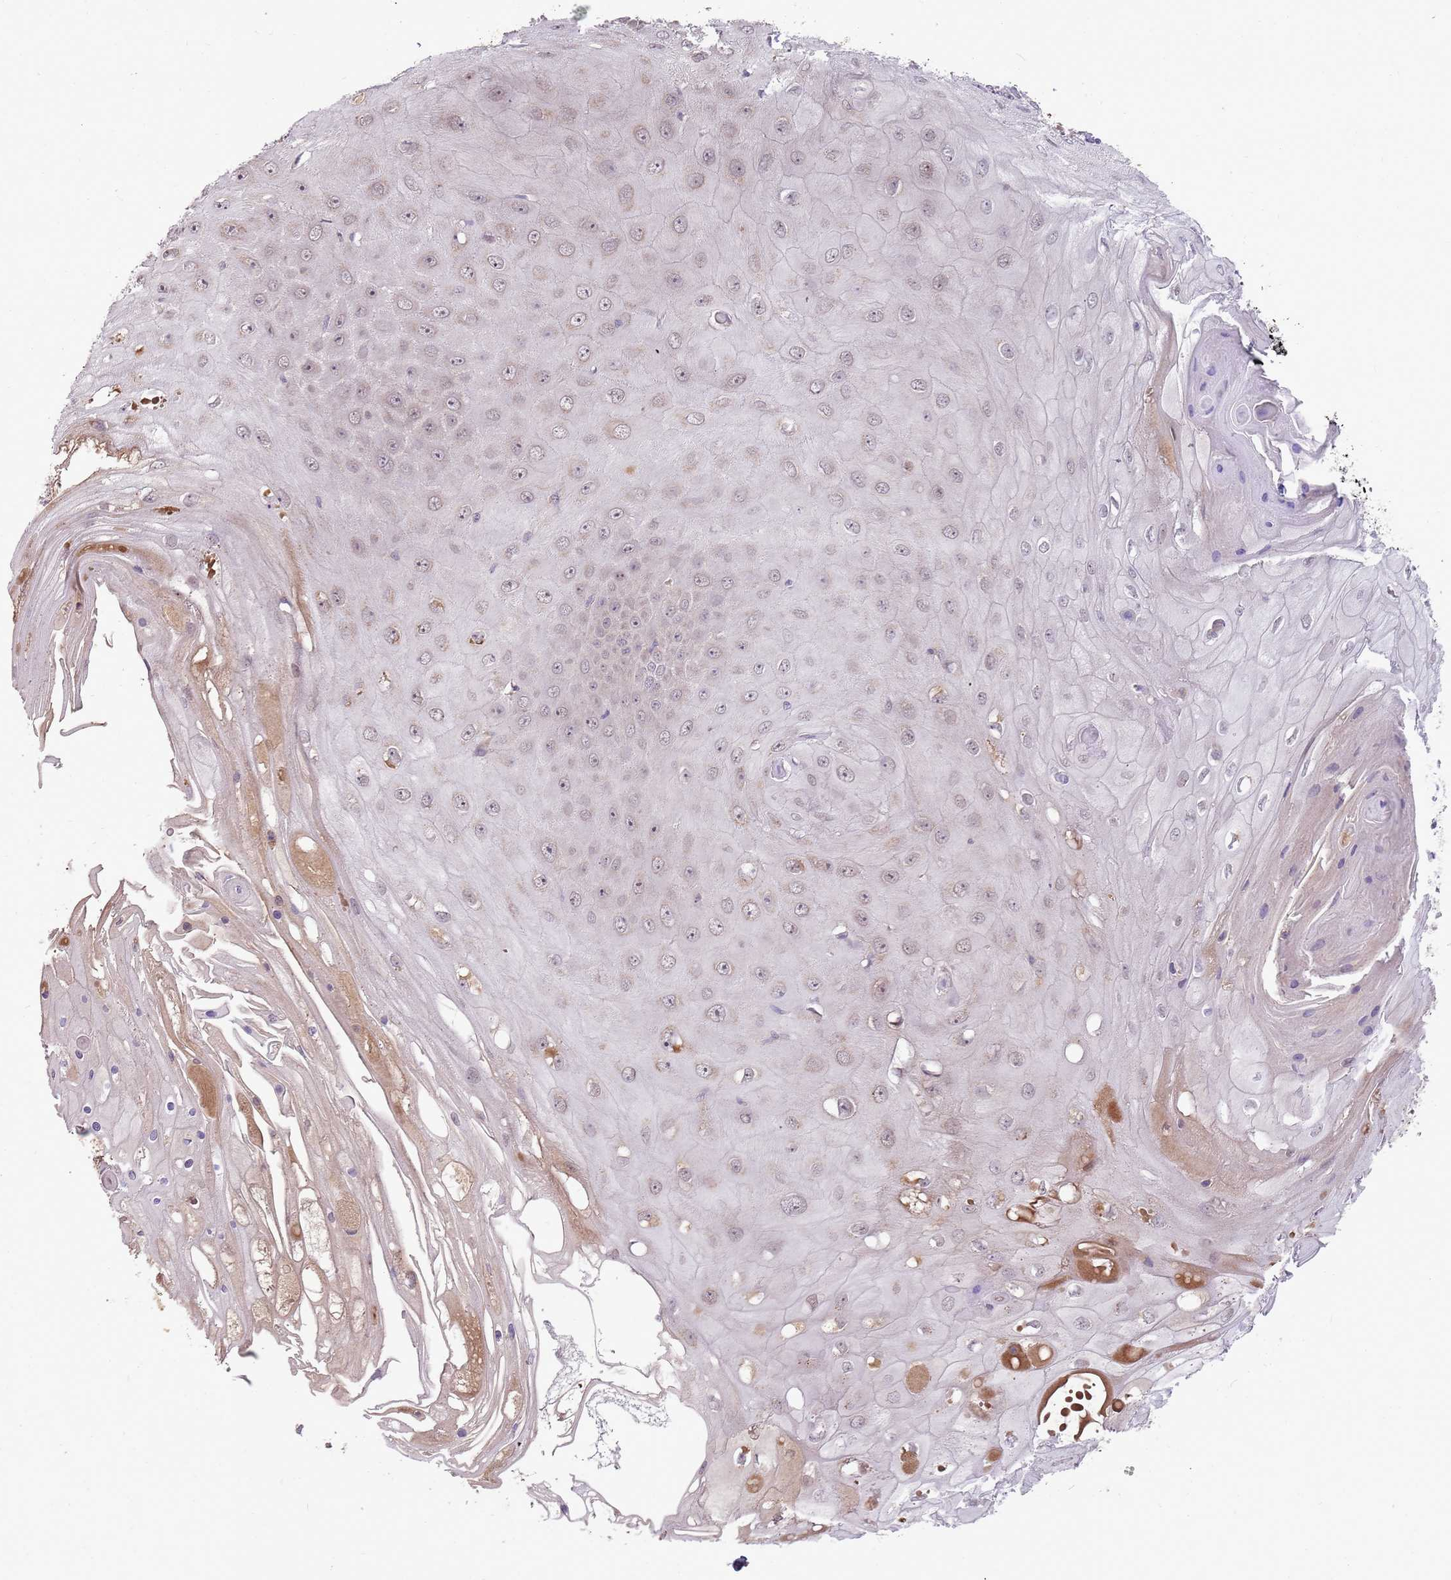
{"staining": {"intensity": "weak", "quantity": "25%-75%", "location": "nuclear"}, "tissue": "skin cancer", "cell_type": "Tumor cells", "image_type": "cancer", "snomed": [{"axis": "morphology", "description": "Squamous cell carcinoma, NOS"}, {"axis": "topography", "description": "Skin"}], "caption": "Skin cancer (squamous cell carcinoma) stained with a protein marker demonstrates weak staining in tumor cells.", "gene": "NBPF6", "patient": {"sex": "male", "age": 70}}